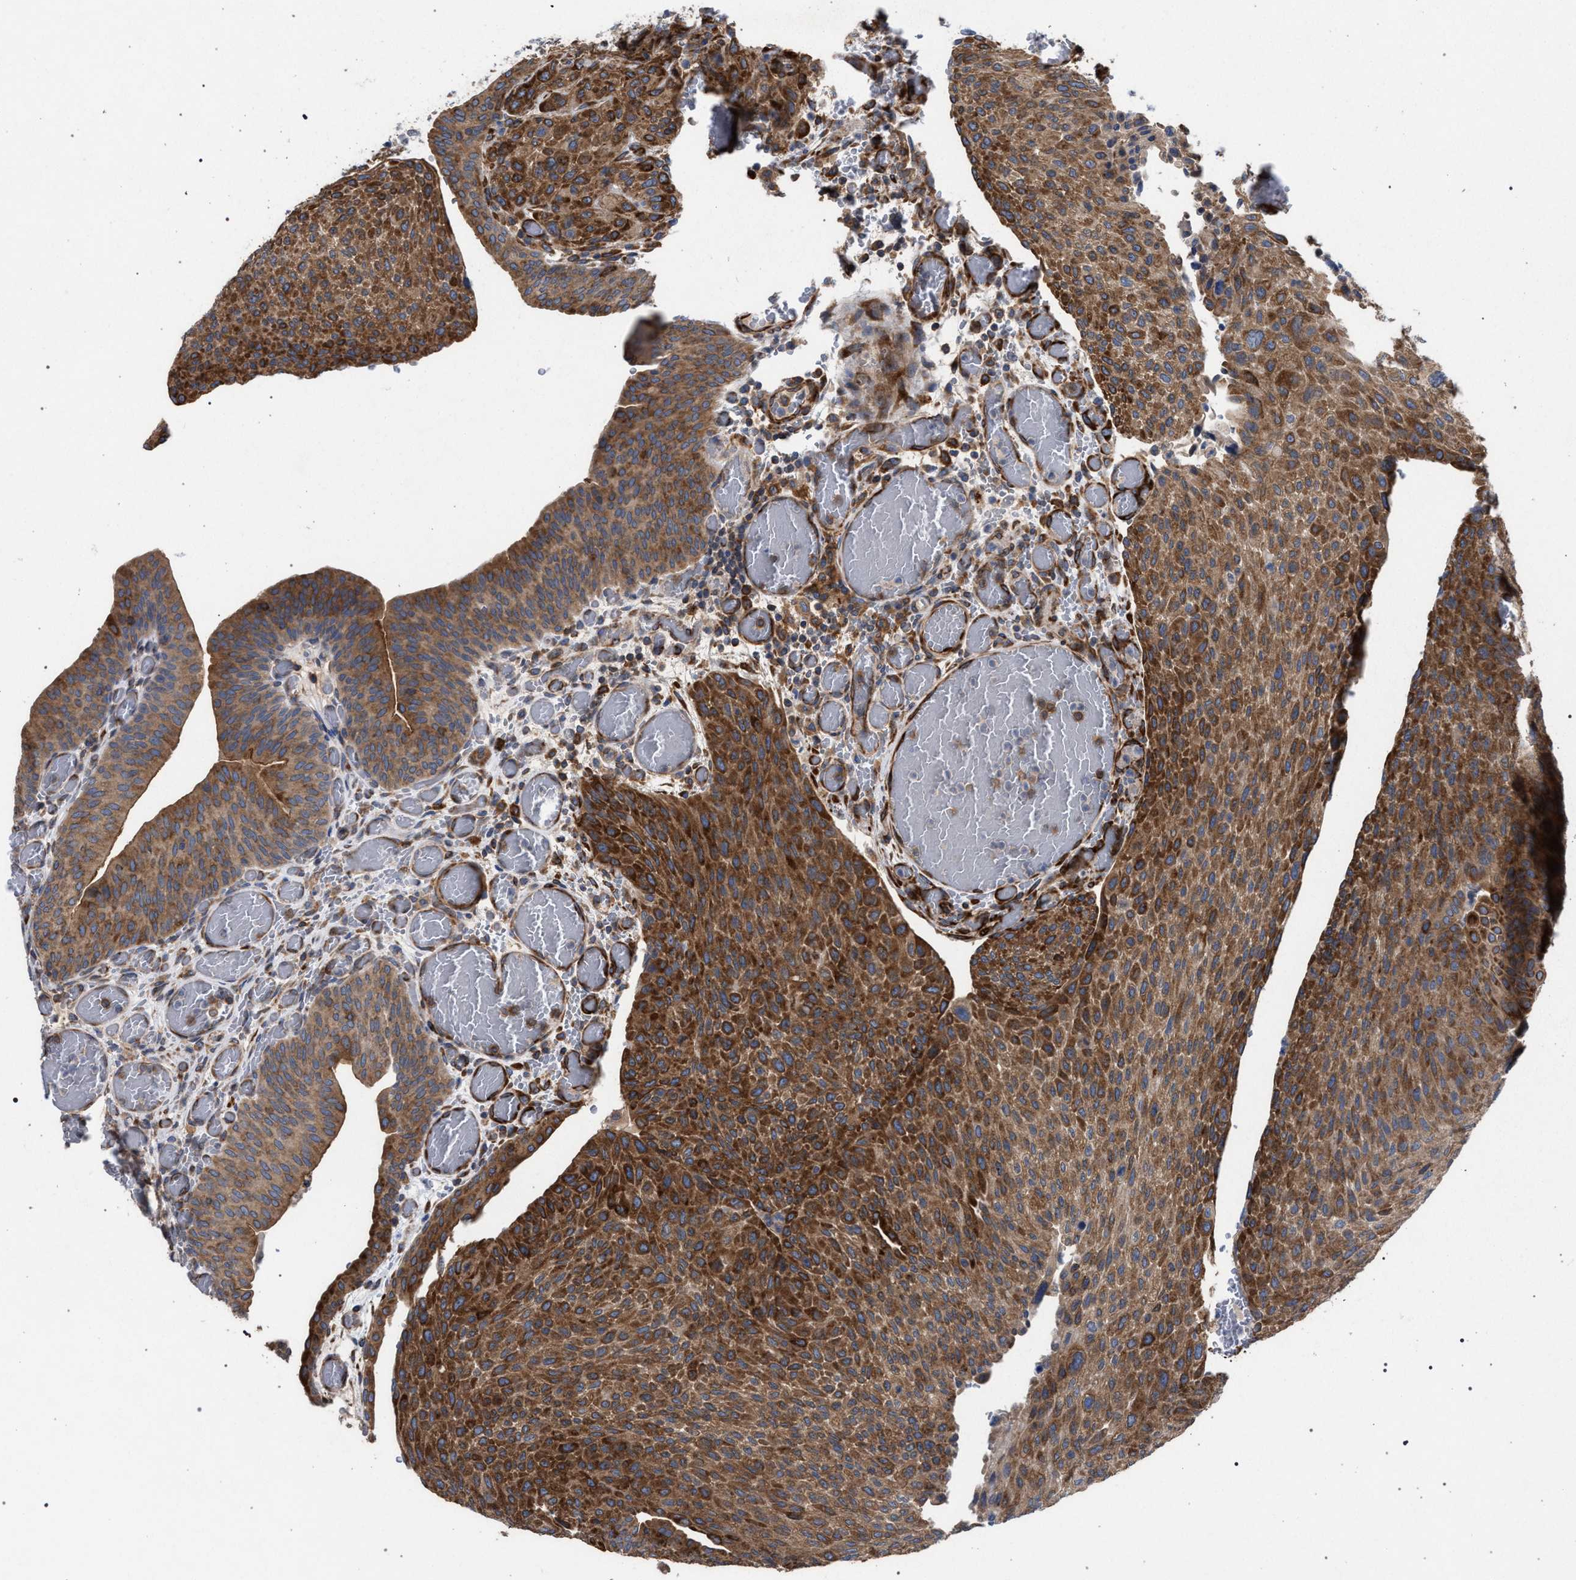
{"staining": {"intensity": "strong", "quantity": ">75%", "location": "cytoplasmic/membranous"}, "tissue": "urothelial cancer", "cell_type": "Tumor cells", "image_type": "cancer", "snomed": [{"axis": "morphology", "description": "Urothelial carcinoma, Low grade"}, {"axis": "morphology", "description": "Urothelial carcinoma, High grade"}, {"axis": "topography", "description": "Urinary bladder"}], "caption": "About >75% of tumor cells in low-grade urothelial carcinoma demonstrate strong cytoplasmic/membranous protein positivity as visualized by brown immunohistochemical staining.", "gene": "CDR2L", "patient": {"sex": "male", "age": 35}}